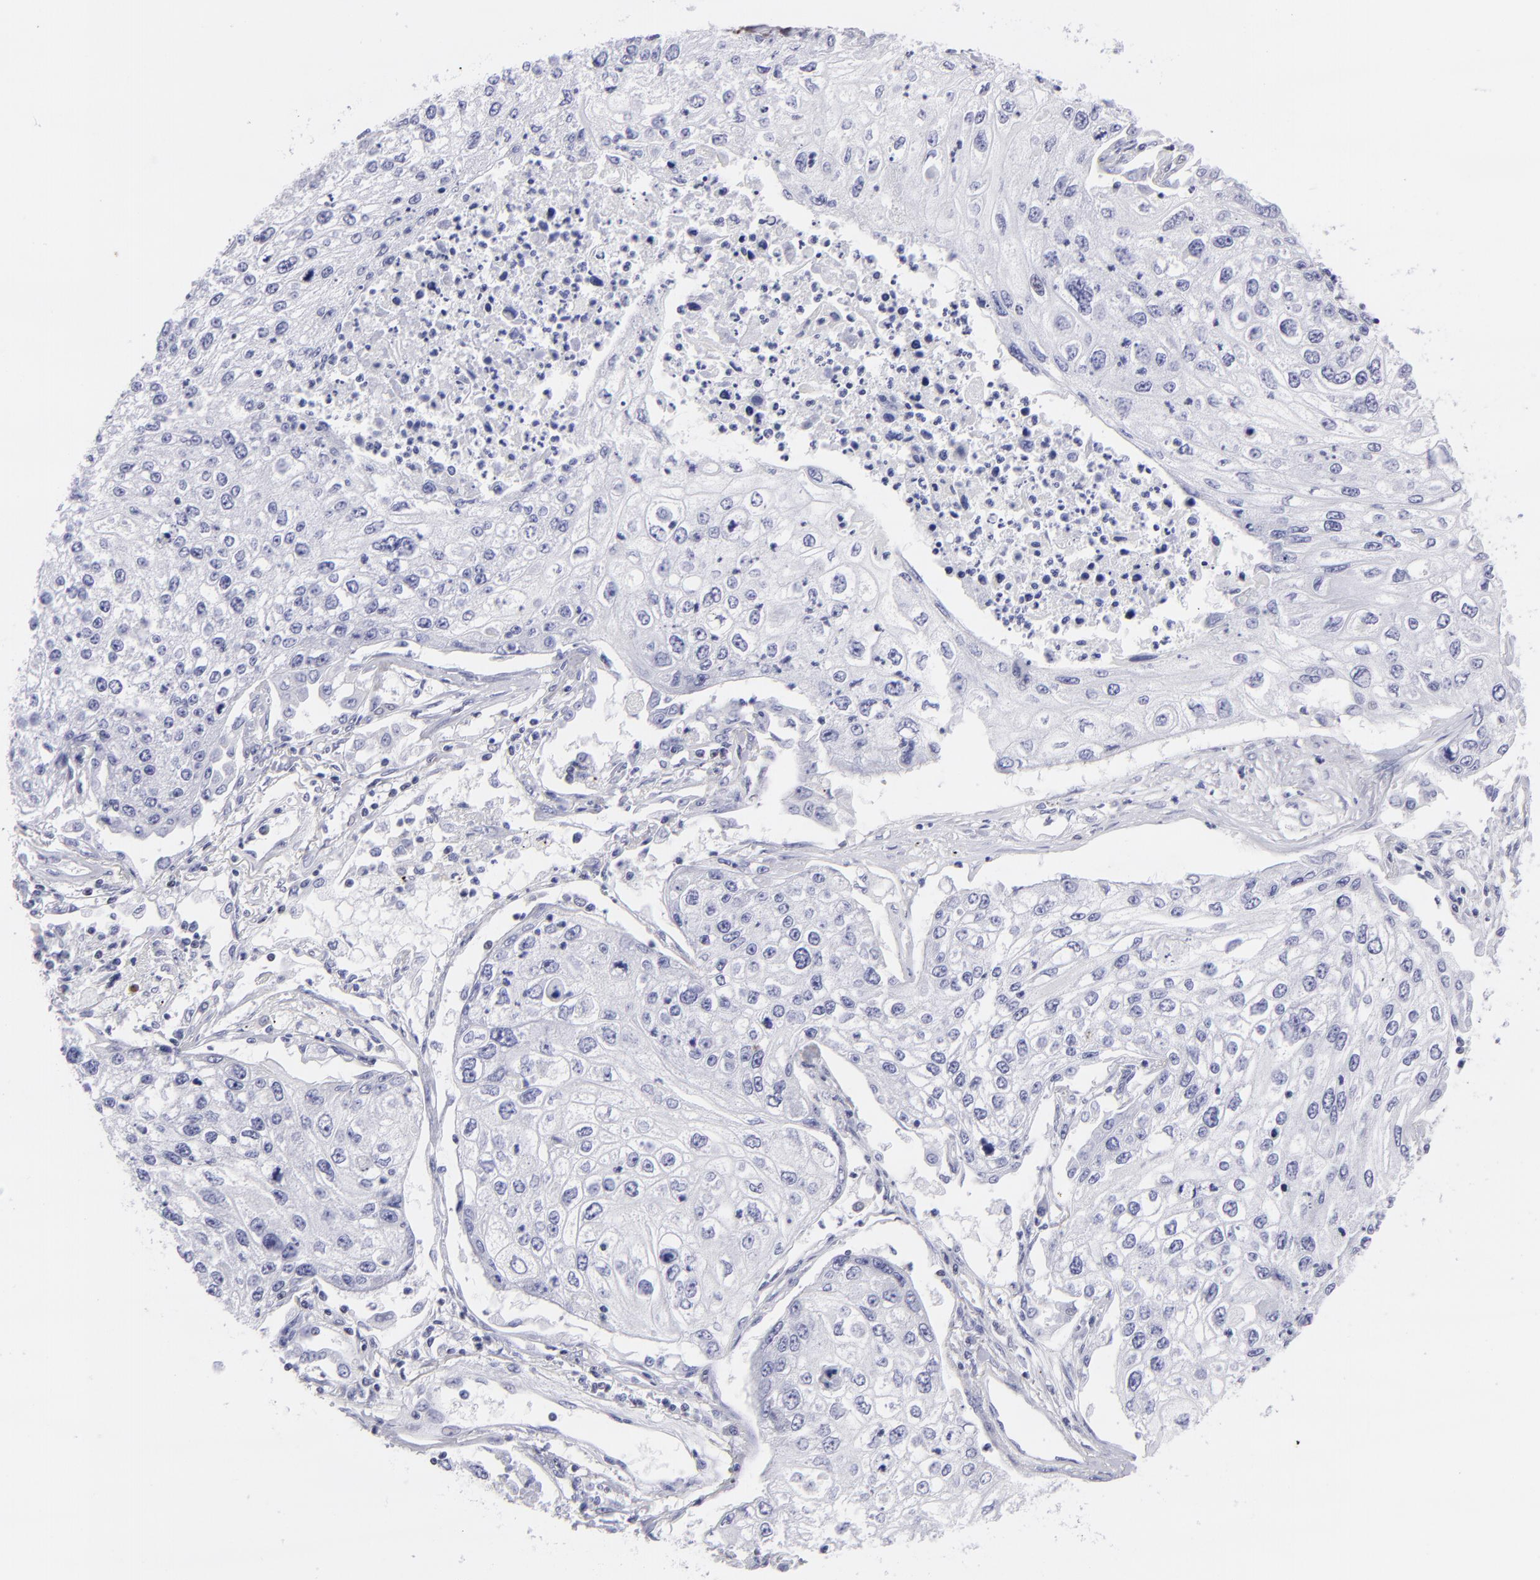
{"staining": {"intensity": "negative", "quantity": "none", "location": "none"}, "tissue": "lung cancer", "cell_type": "Tumor cells", "image_type": "cancer", "snomed": [{"axis": "morphology", "description": "Squamous cell carcinoma, NOS"}, {"axis": "topography", "description": "Lung"}], "caption": "The photomicrograph reveals no staining of tumor cells in lung cancer (squamous cell carcinoma).", "gene": "ETS1", "patient": {"sex": "male", "age": 75}}